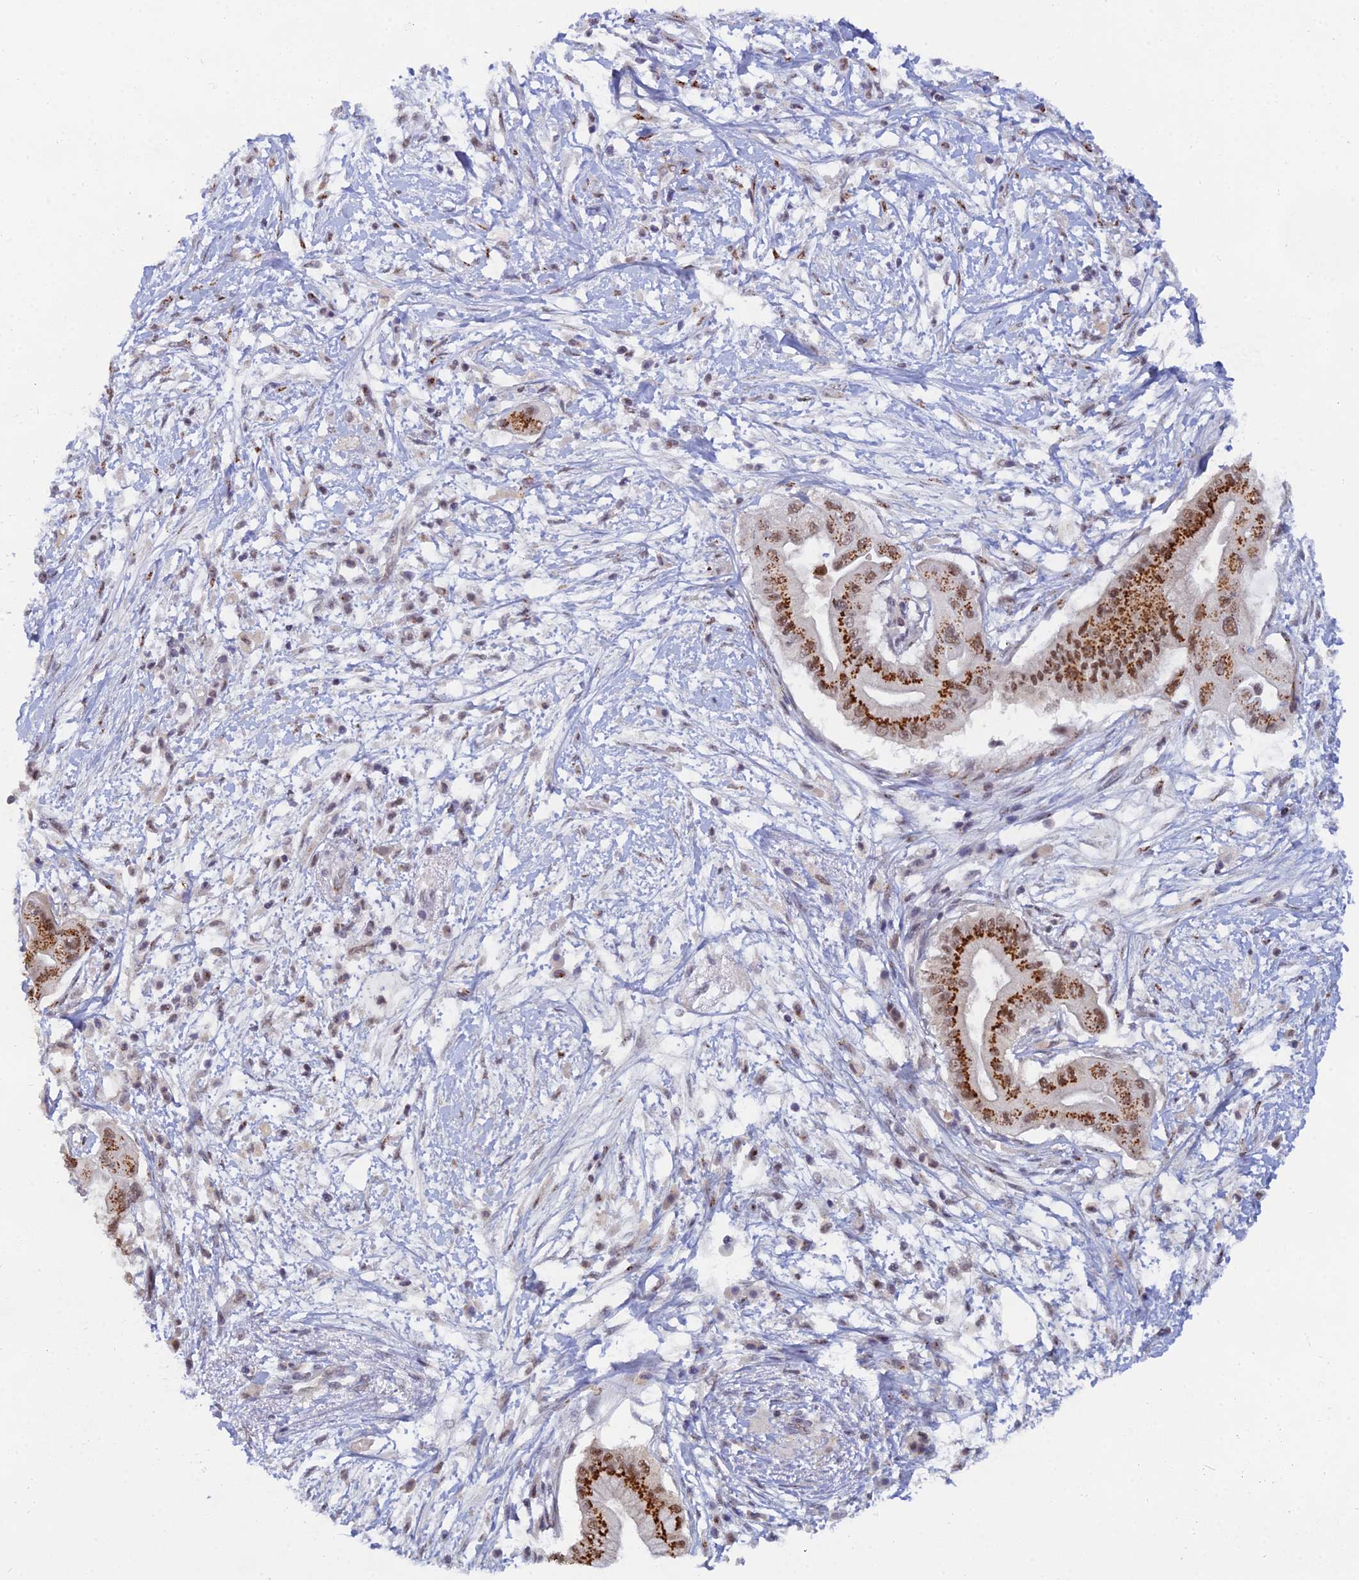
{"staining": {"intensity": "strong", "quantity": ">75%", "location": "cytoplasmic/membranous,nuclear"}, "tissue": "pancreatic cancer", "cell_type": "Tumor cells", "image_type": "cancer", "snomed": [{"axis": "morphology", "description": "Adenocarcinoma, NOS"}, {"axis": "topography", "description": "Pancreas"}], "caption": "Strong cytoplasmic/membranous and nuclear protein positivity is seen in about >75% of tumor cells in adenocarcinoma (pancreatic).", "gene": "THOC3", "patient": {"sex": "male", "age": 68}}